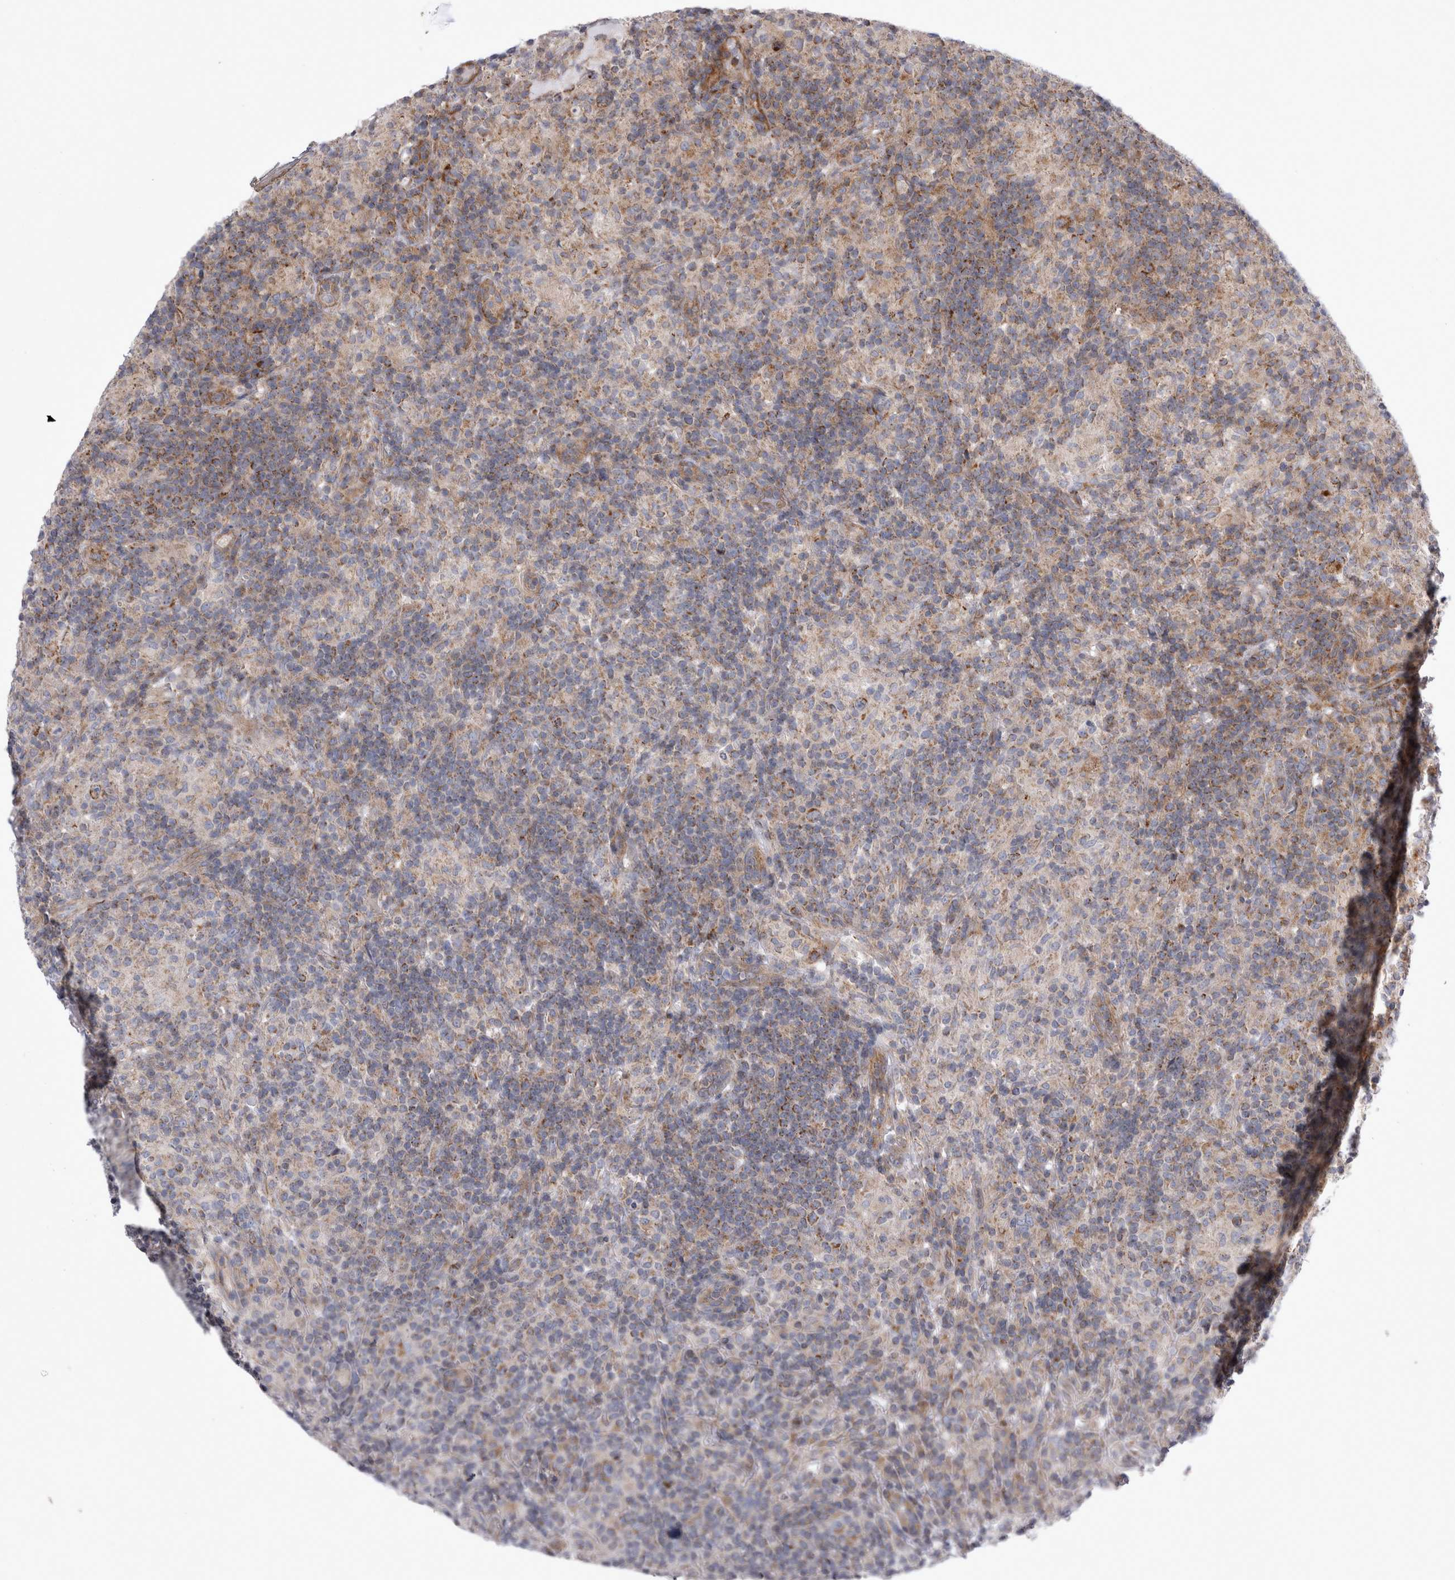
{"staining": {"intensity": "strong", "quantity": ">75%", "location": "cytoplasmic/membranous"}, "tissue": "lymphoma", "cell_type": "Tumor cells", "image_type": "cancer", "snomed": [{"axis": "morphology", "description": "Hodgkin's disease, NOS"}, {"axis": "topography", "description": "Lymph node"}], "caption": "Human lymphoma stained for a protein (brown) displays strong cytoplasmic/membranous positive expression in about >75% of tumor cells.", "gene": "TSPOAP1", "patient": {"sex": "male", "age": 70}}